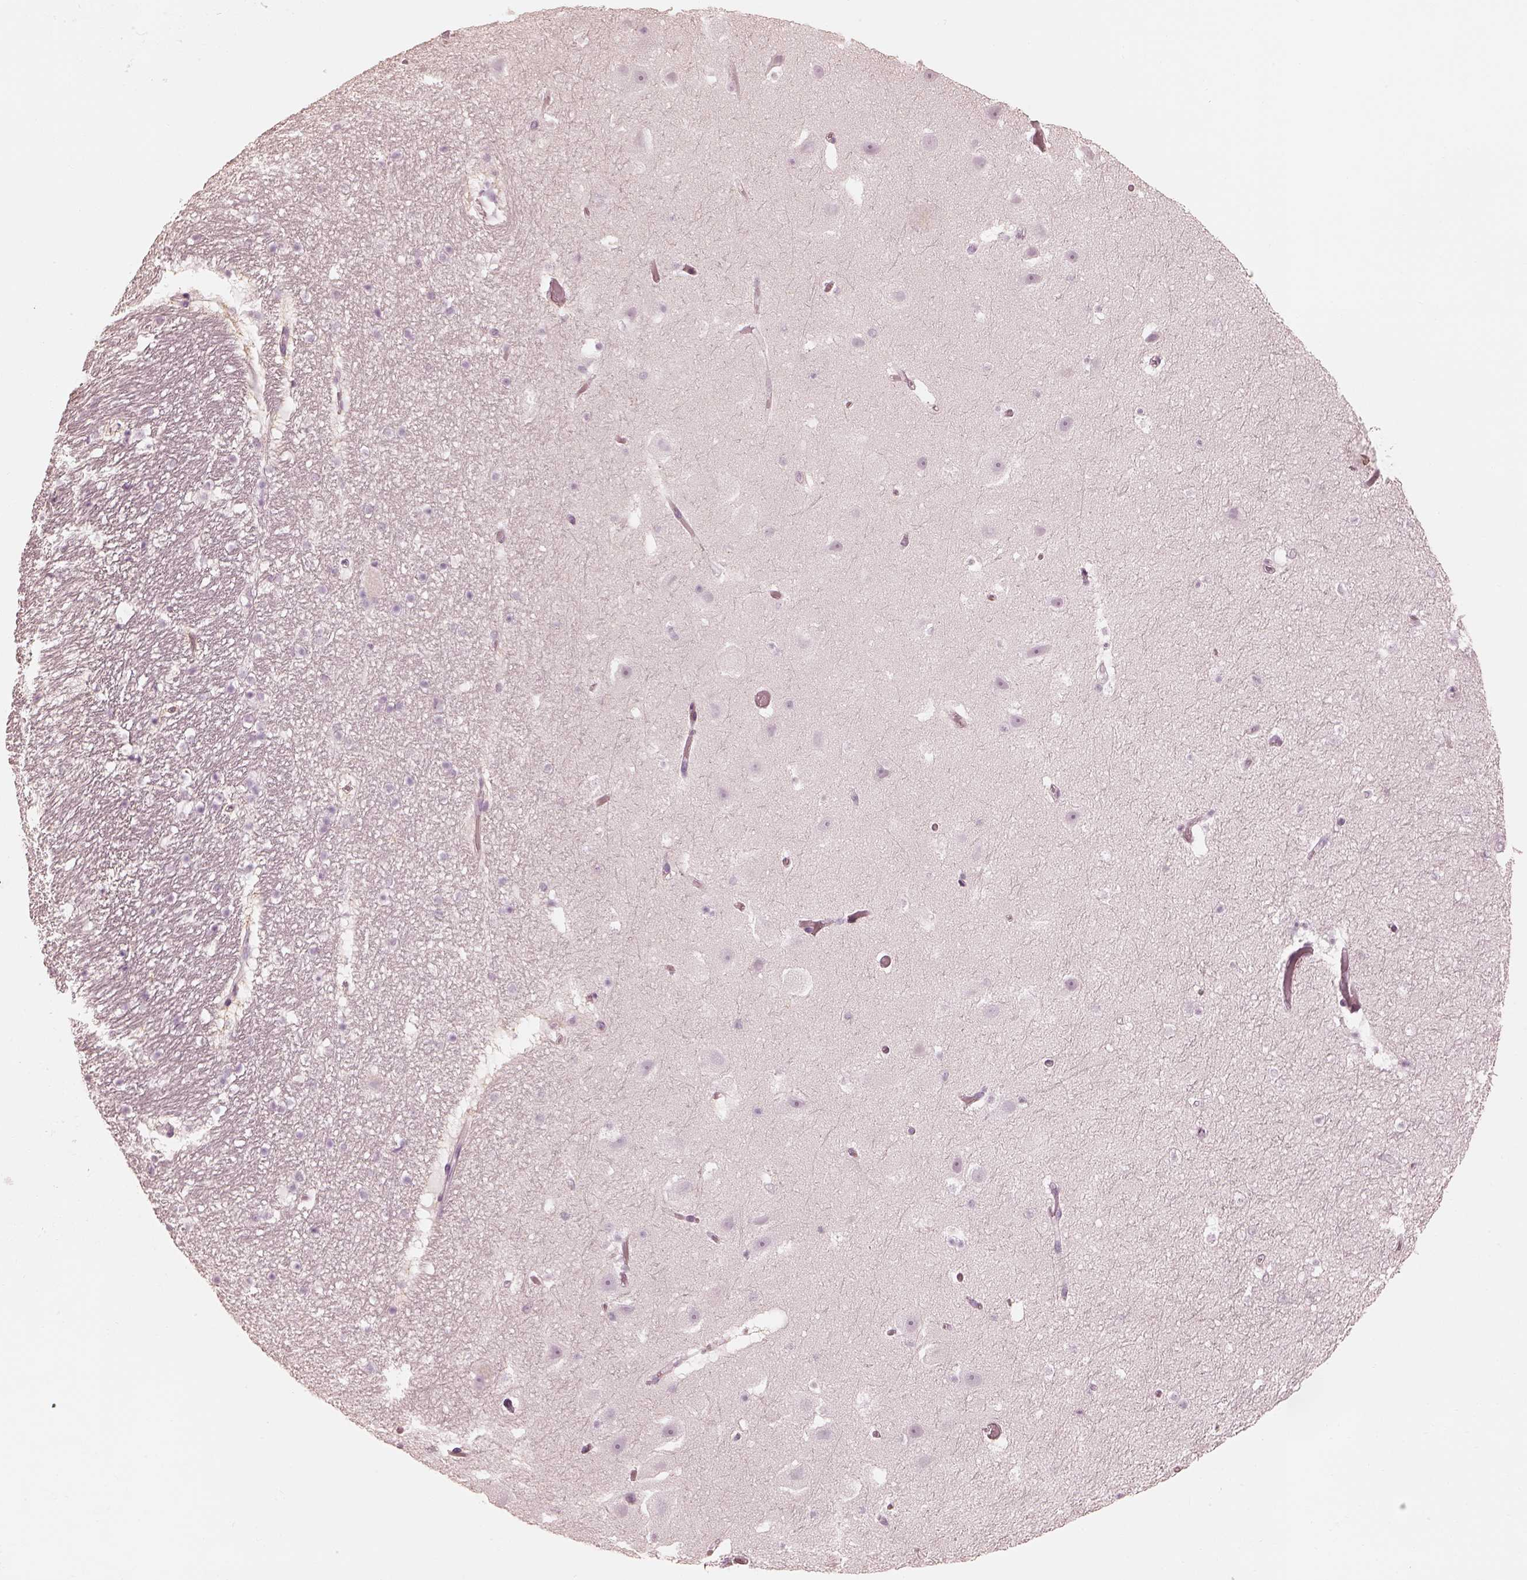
{"staining": {"intensity": "negative", "quantity": "none", "location": "none"}, "tissue": "hippocampus", "cell_type": "Glial cells", "image_type": "normal", "snomed": [{"axis": "morphology", "description": "Normal tissue, NOS"}, {"axis": "topography", "description": "Hippocampus"}], "caption": "The image exhibits no significant staining in glial cells of hippocampus. (Brightfield microscopy of DAB IHC at high magnification).", "gene": "CALR3", "patient": {"sex": "male", "age": 26}}